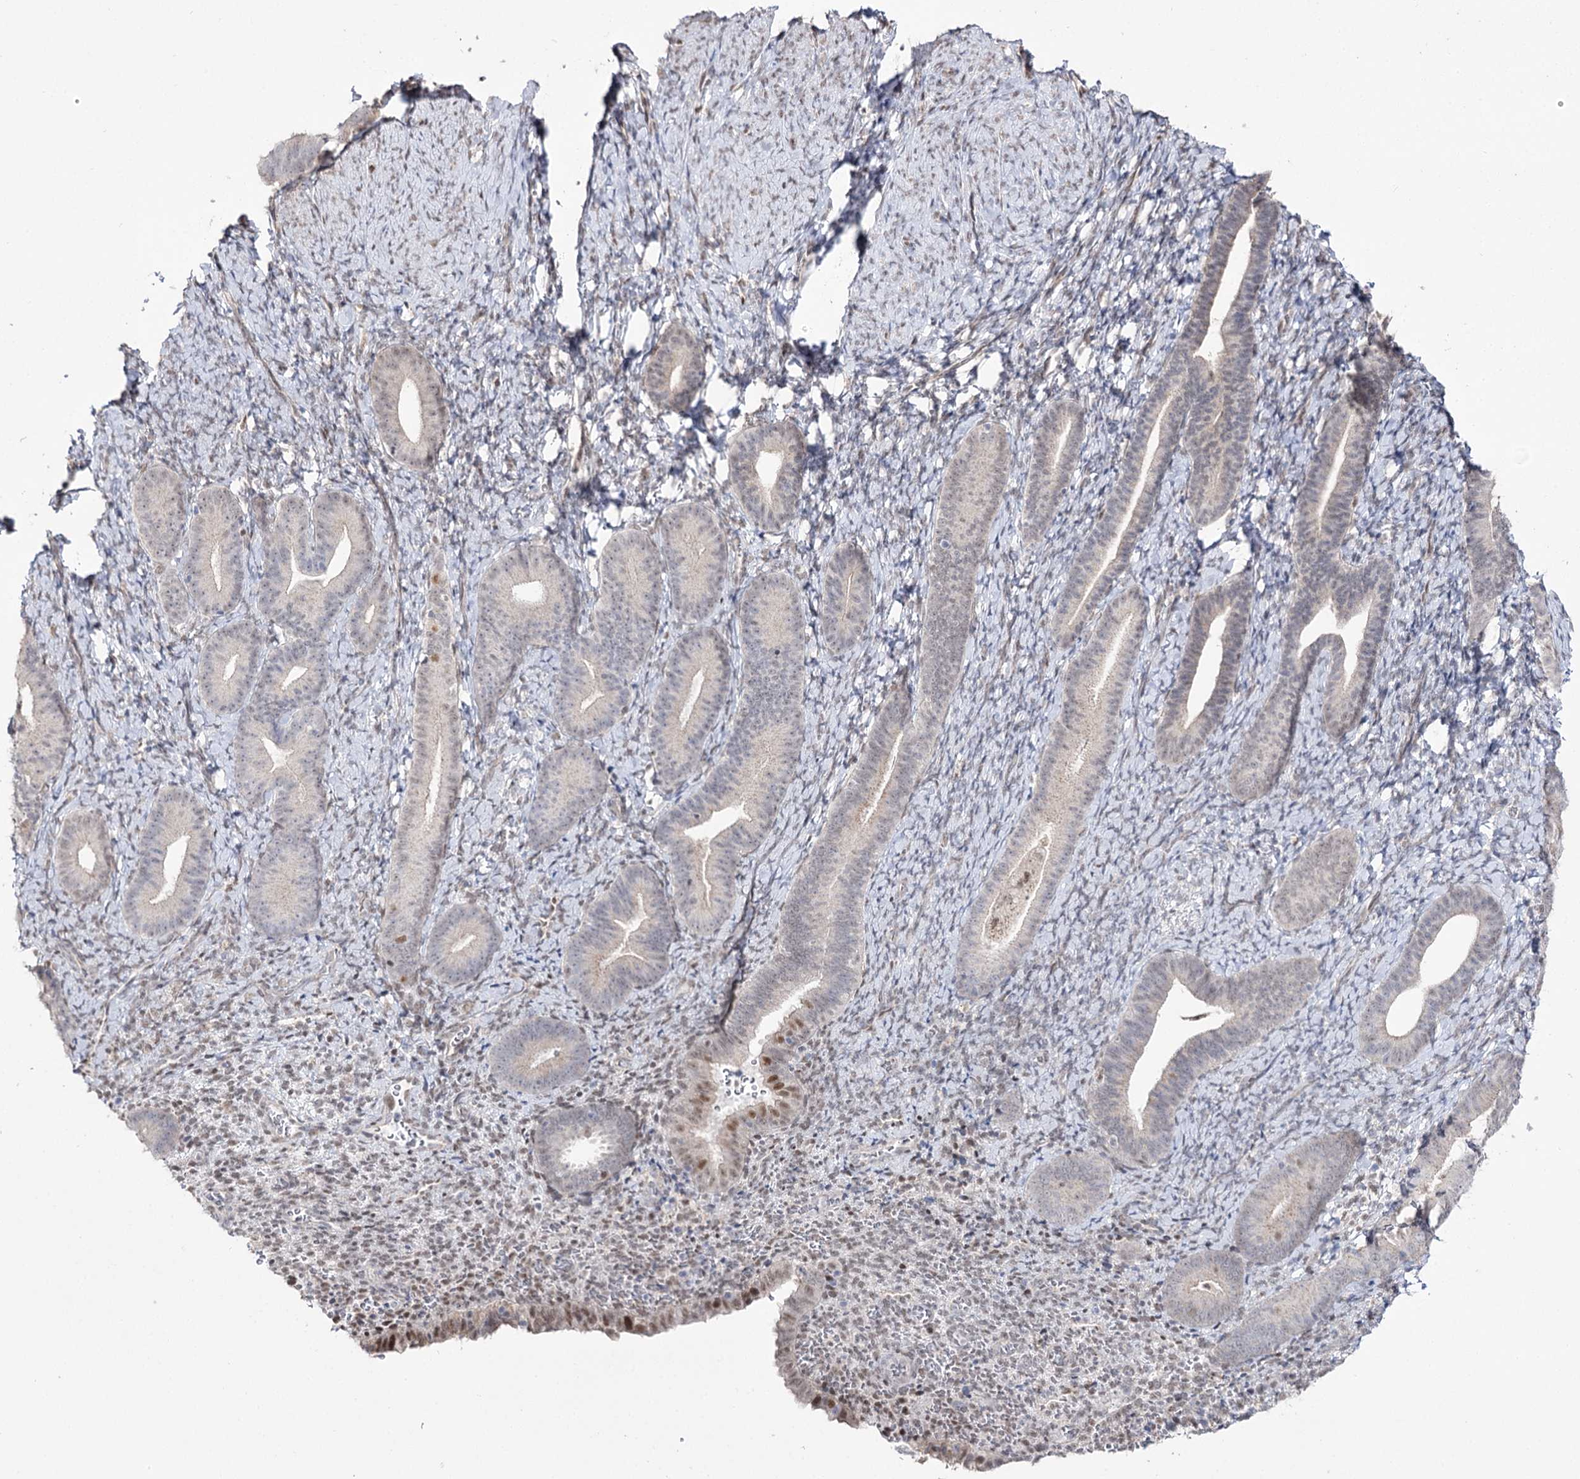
{"staining": {"intensity": "weak", "quantity": "<25%", "location": "nuclear"}, "tissue": "endometrium", "cell_type": "Cells in endometrial stroma", "image_type": "normal", "snomed": [{"axis": "morphology", "description": "Normal tissue, NOS"}, {"axis": "topography", "description": "Endometrium"}], "caption": "DAB immunohistochemical staining of benign endometrium reveals no significant staining in cells in endometrial stroma. The staining was performed using DAB (3,3'-diaminobenzidine) to visualize the protein expression in brown, while the nuclei were stained in blue with hematoxylin (Magnification: 20x).", "gene": "VGLL4", "patient": {"sex": "female", "age": 65}}